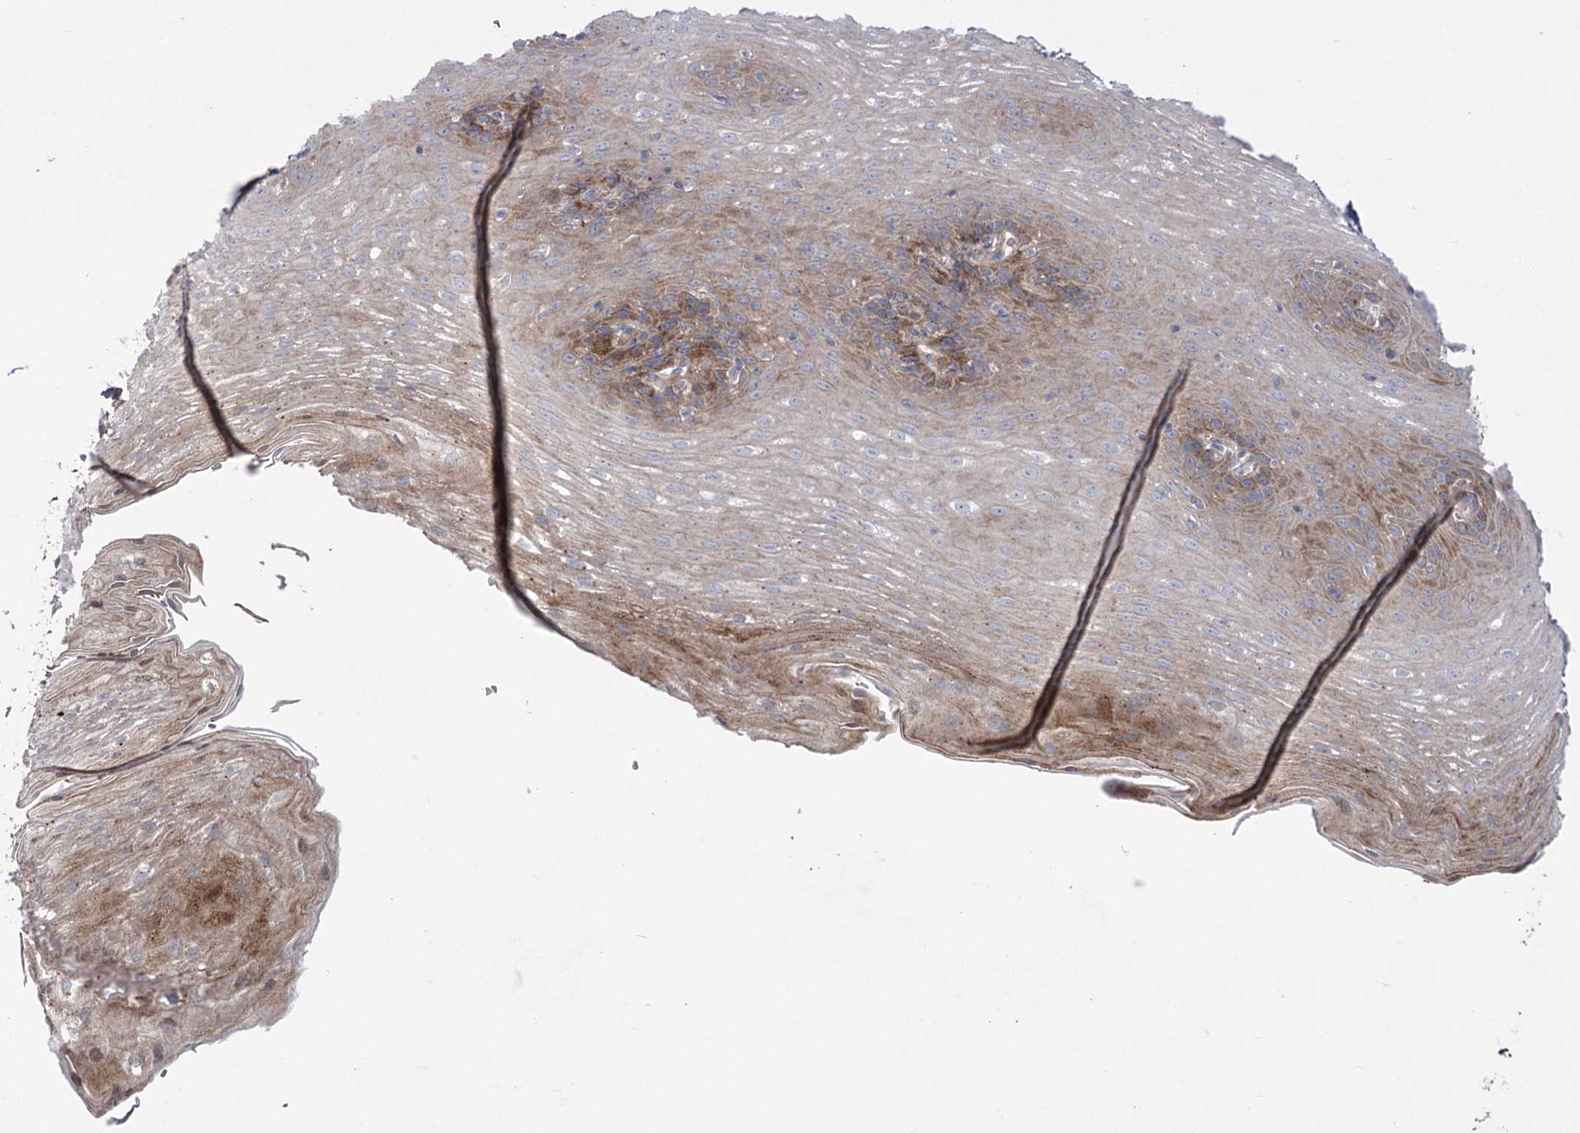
{"staining": {"intensity": "moderate", "quantity": "<25%", "location": "cytoplasmic/membranous"}, "tissue": "esophagus", "cell_type": "Squamous epithelial cells", "image_type": "normal", "snomed": [{"axis": "morphology", "description": "Normal tissue, NOS"}, {"axis": "topography", "description": "Esophagus"}], "caption": "A low amount of moderate cytoplasmic/membranous positivity is present in about <25% of squamous epithelial cells in normal esophagus. The staining is performed using DAB (3,3'-diaminobenzidine) brown chromogen to label protein expression. The nuclei are counter-stained blue using hematoxylin.", "gene": "TRUB1", "patient": {"sex": "female", "age": 66}}